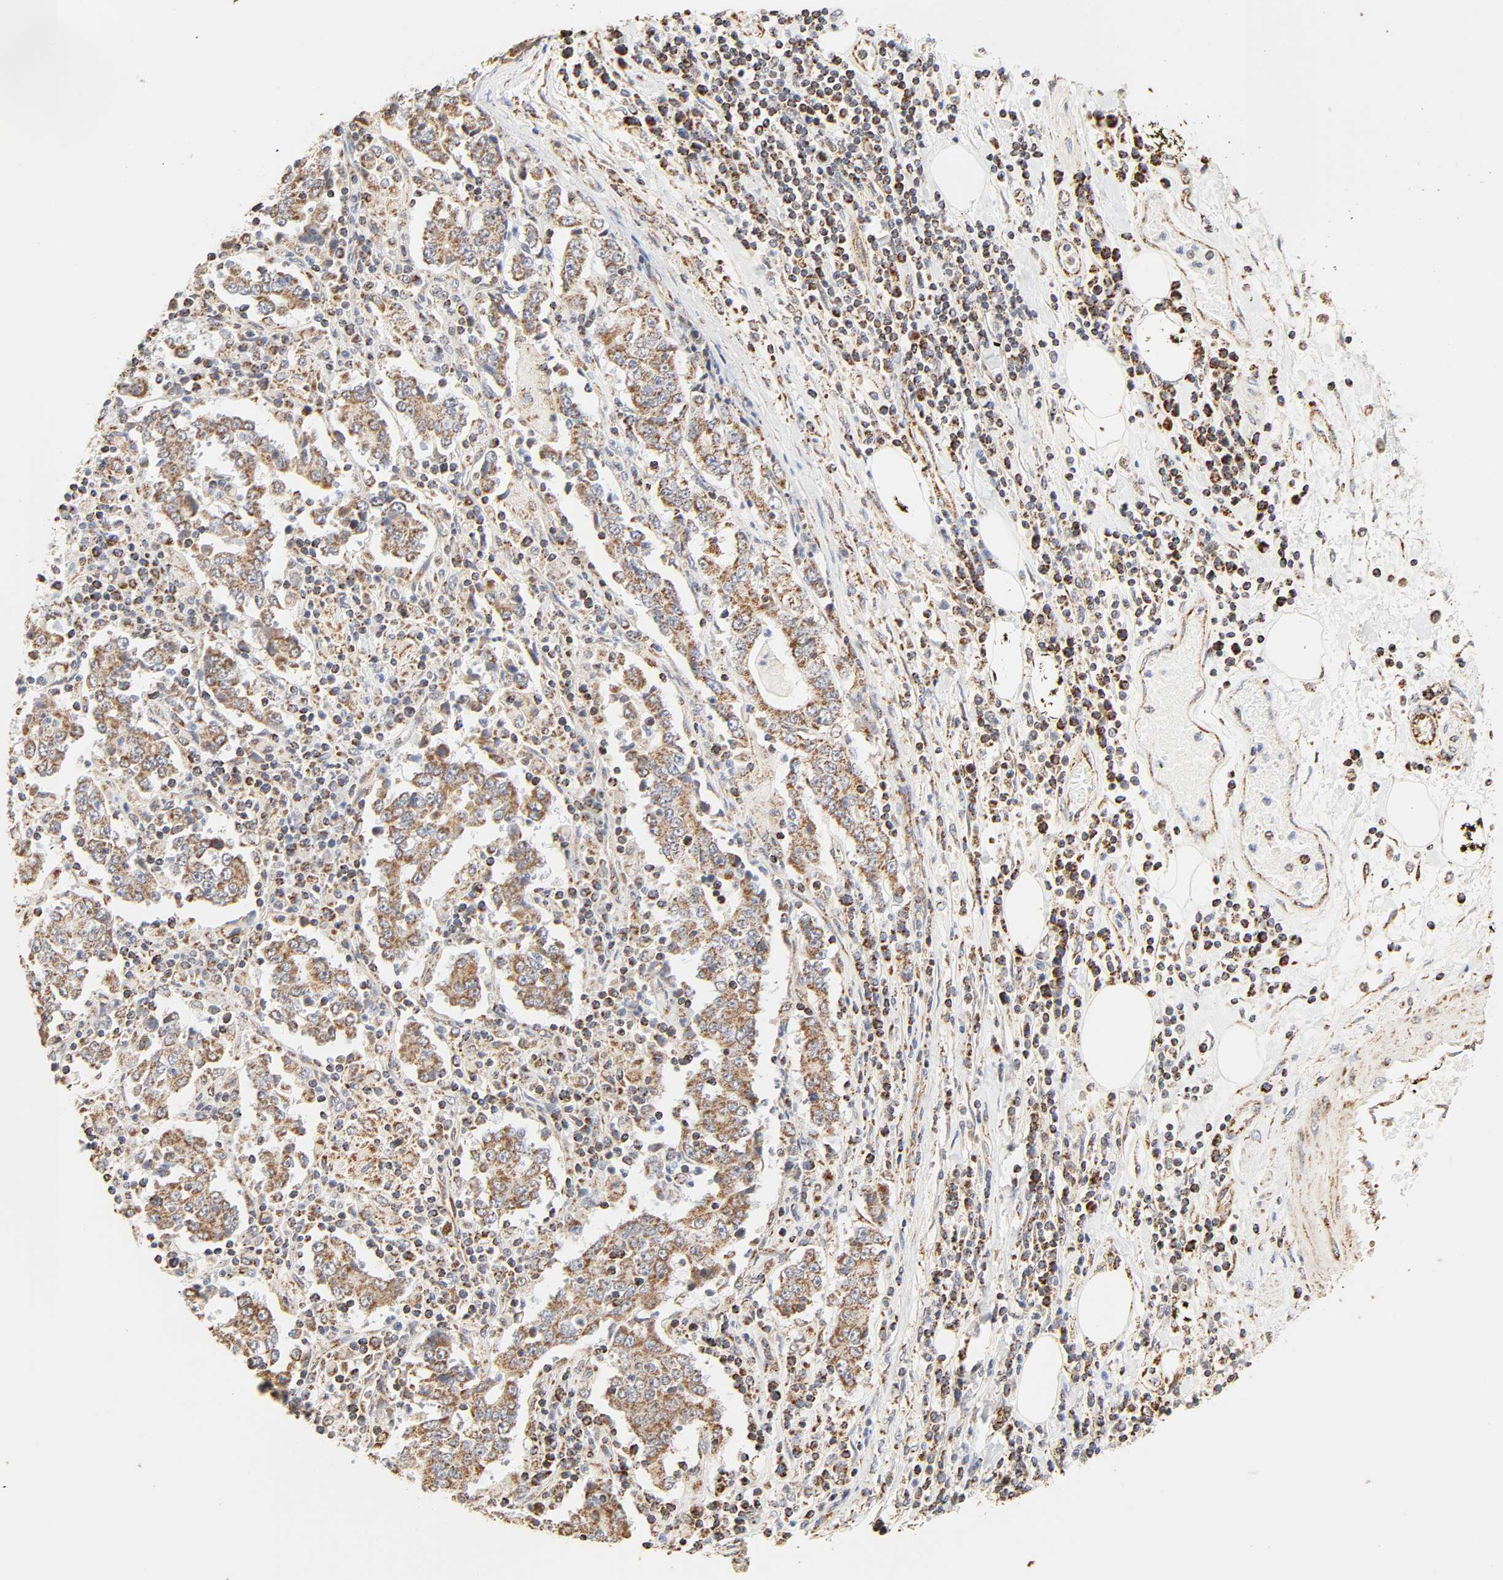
{"staining": {"intensity": "moderate", "quantity": ">75%", "location": "cytoplasmic/membranous"}, "tissue": "stomach cancer", "cell_type": "Tumor cells", "image_type": "cancer", "snomed": [{"axis": "morphology", "description": "Normal tissue, NOS"}, {"axis": "morphology", "description": "Adenocarcinoma, NOS"}, {"axis": "topography", "description": "Stomach, upper"}, {"axis": "topography", "description": "Stomach"}], "caption": "Stomach cancer (adenocarcinoma) tissue exhibits moderate cytoplasmic/membranous positivity in approximately >75% of tumor cells", "gene": "ZMAT5", "patient": {"sex": "male", "age": 59}}